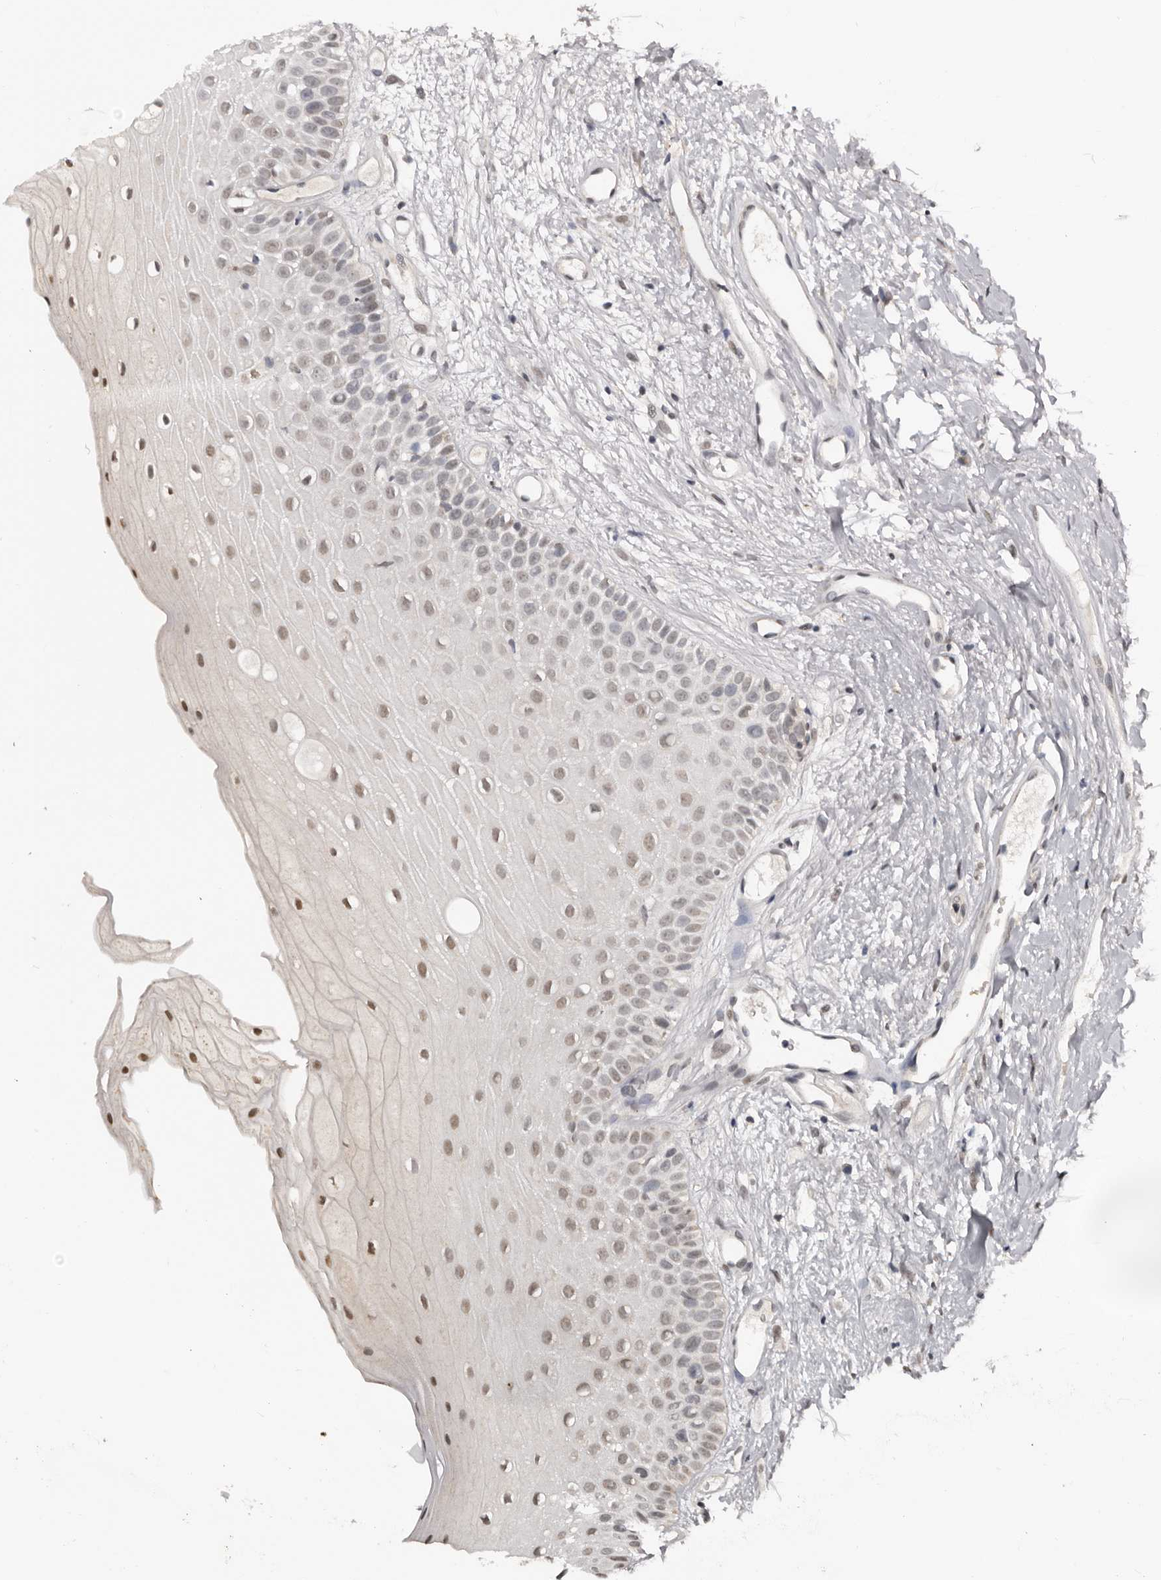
{"staining": {"intensity": "weak", "quantity": ">75%", "location": "cytoplasmic/membranous,nuclear"}, "tissue": "oral mucosa", "cell_type": "Squamous epithelial cells", "image_type": "normal", "snomed": [{"axis": "morphology", "description": "Normal tissue, NOS"}, {"axis": "topography", "description": "Oral tissue"}], "caption": "Immunohistochemistry (IHC) micrograph of unremarkable oral mucosa: oral mucosa stained using immunohistochemistry (IHC) shows low levels of weak protein expression localized specifically in the cytoplasmic/membranous,nuclear of squamous epithelial cells, appearing as a cytoplasmic/membranous,nuclear brown color.", "gene": "MOGAT2", "patient": {"sex": "female", "age": 63}}